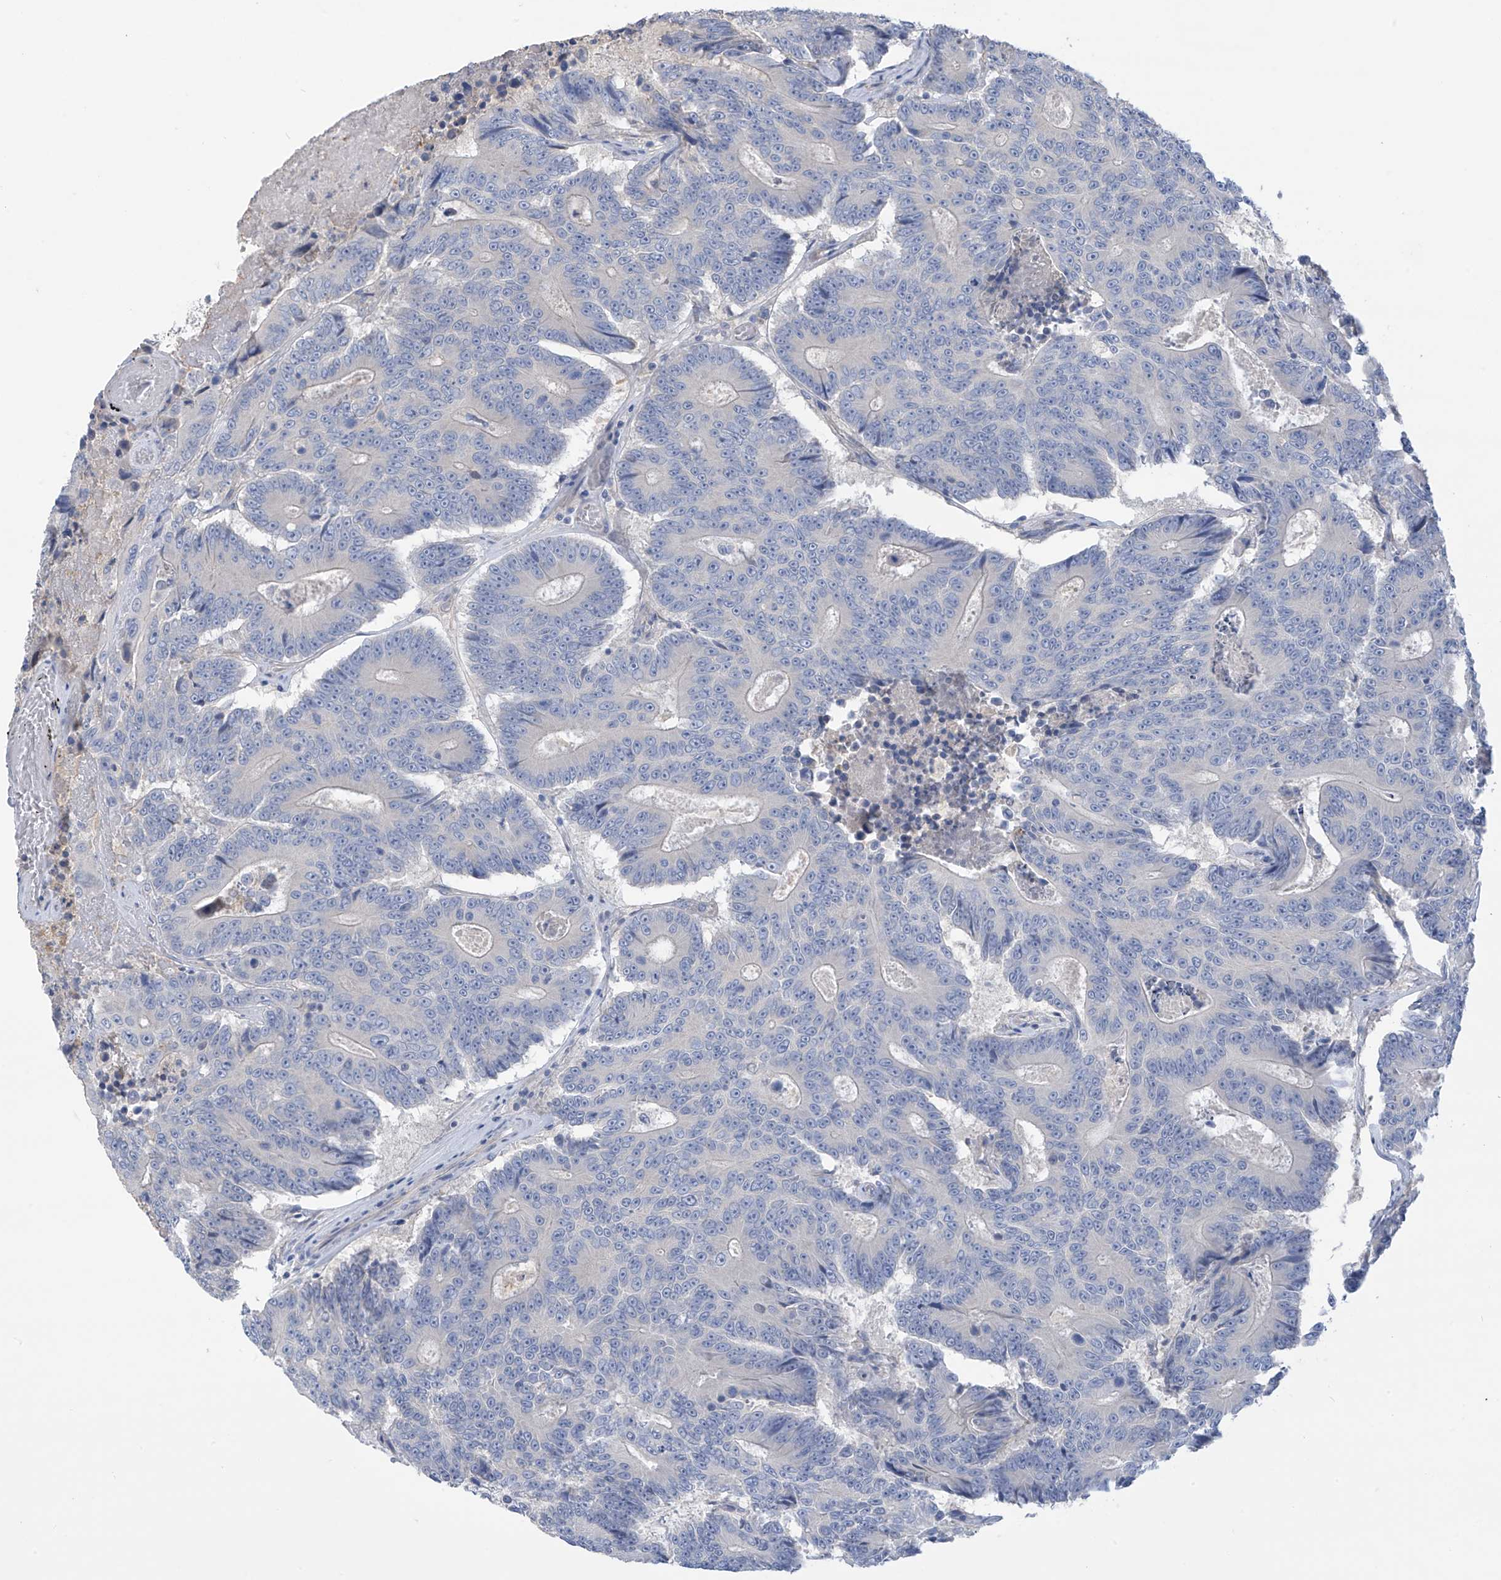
{"staining": {"intensity": "negative", "quantity": "none", "location": "none"}, "tissue": "colorectal cancer", "cell_type": "Tumor cells", "image_type": "cancer", "snomed": [{"axis": "morphology", "description": "Adenocarcinoma, NOS"}, {"axis": "topography", "description": "Colon"}], "caption": "A micrograph of colorectal cancer (adenocarcinoma) stained for a protein displays no brown staining in tumor cells.", "gene": "PHACTR4", "patient": {"sex": "male", "age": 83}}